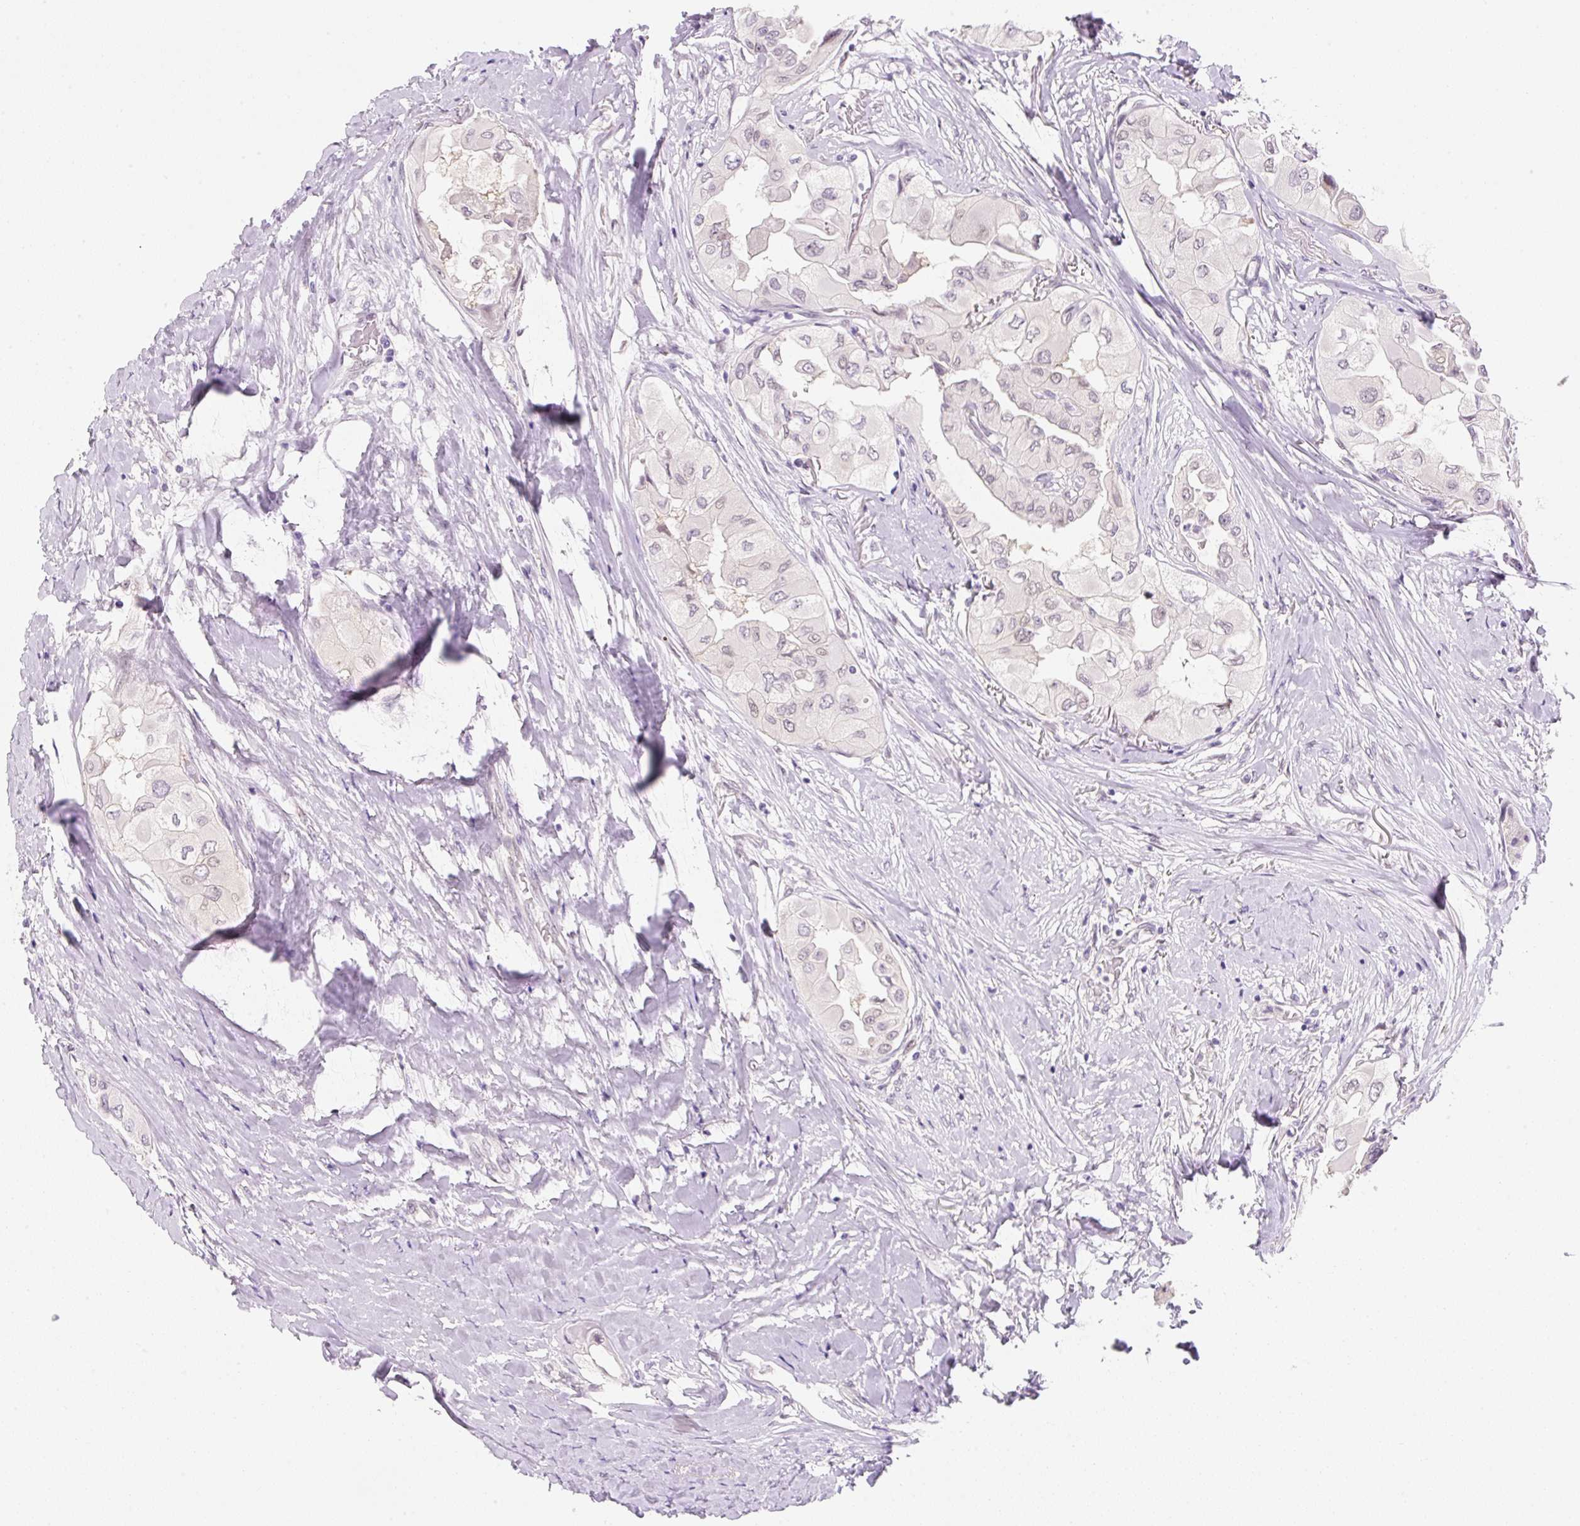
{"staining": {"intensity": "negative", "quantity": "none", "location": "none"}, "tissue": "thyroid cancer", "cell_type": "Tumor cells", "image_type": "cancer", "snomed": [{"axis": "morphology", "description": "Normal tissue, NOS"}, {"axis": "morphology", "description": "Papillary adenocarcinoma, NOS"}, {"axis": "topography", "description": "Thyroid gland"}], "caption": "Immunohistochemical staining of human thyroid papillary adenocarcinoma reveals no significant expression in tumor cells.", "gene": "SYNE3", "patient": {"sex": "female", "age": 59}}